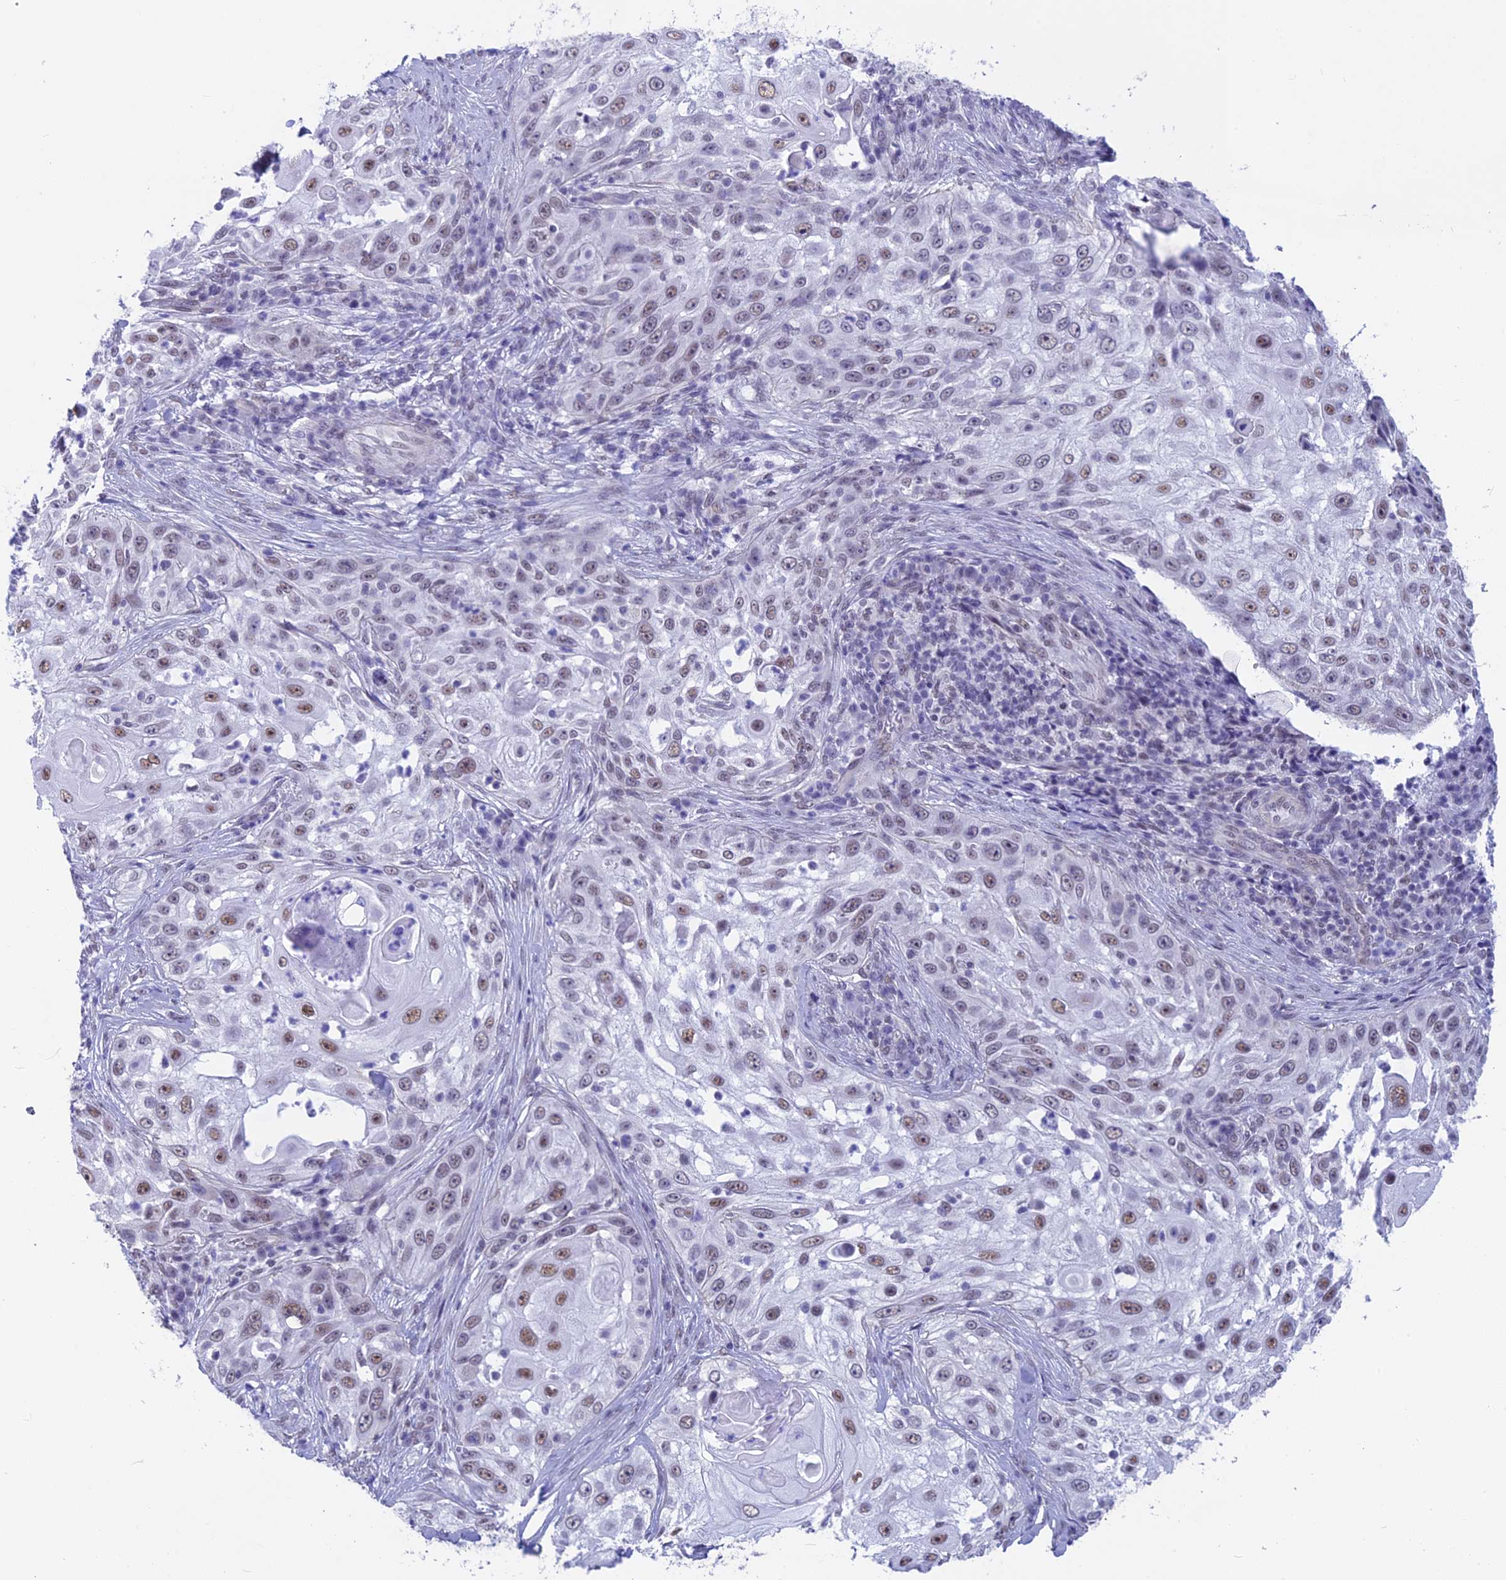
{"staining": {"intensity": "moderate", "quantity": "25%-75%", "location": "nuclear"}, "tissue": "skin cancer", "cell_type": "Tumor cells", "image_type": "cancer", "snomed": [{"axis": "morphology", "description": "Squamous cell carcinoma, NOS"}, {"axis": "topography", "description": "Skin"}], "caption": "A brown stain highlights moderate nuclear positivity of a protein in skin cancer (squamous cell carcinoma) tumor cells. The staining was performed using DAB (3,3'-diaminobenzidine) to visualize the protein expression in brown, while the nuclei were stained in blue with hematoxylin (Magnification: 20x).", "gene": "SRSF5", "patient": {"sex": "female", "age": 44}}